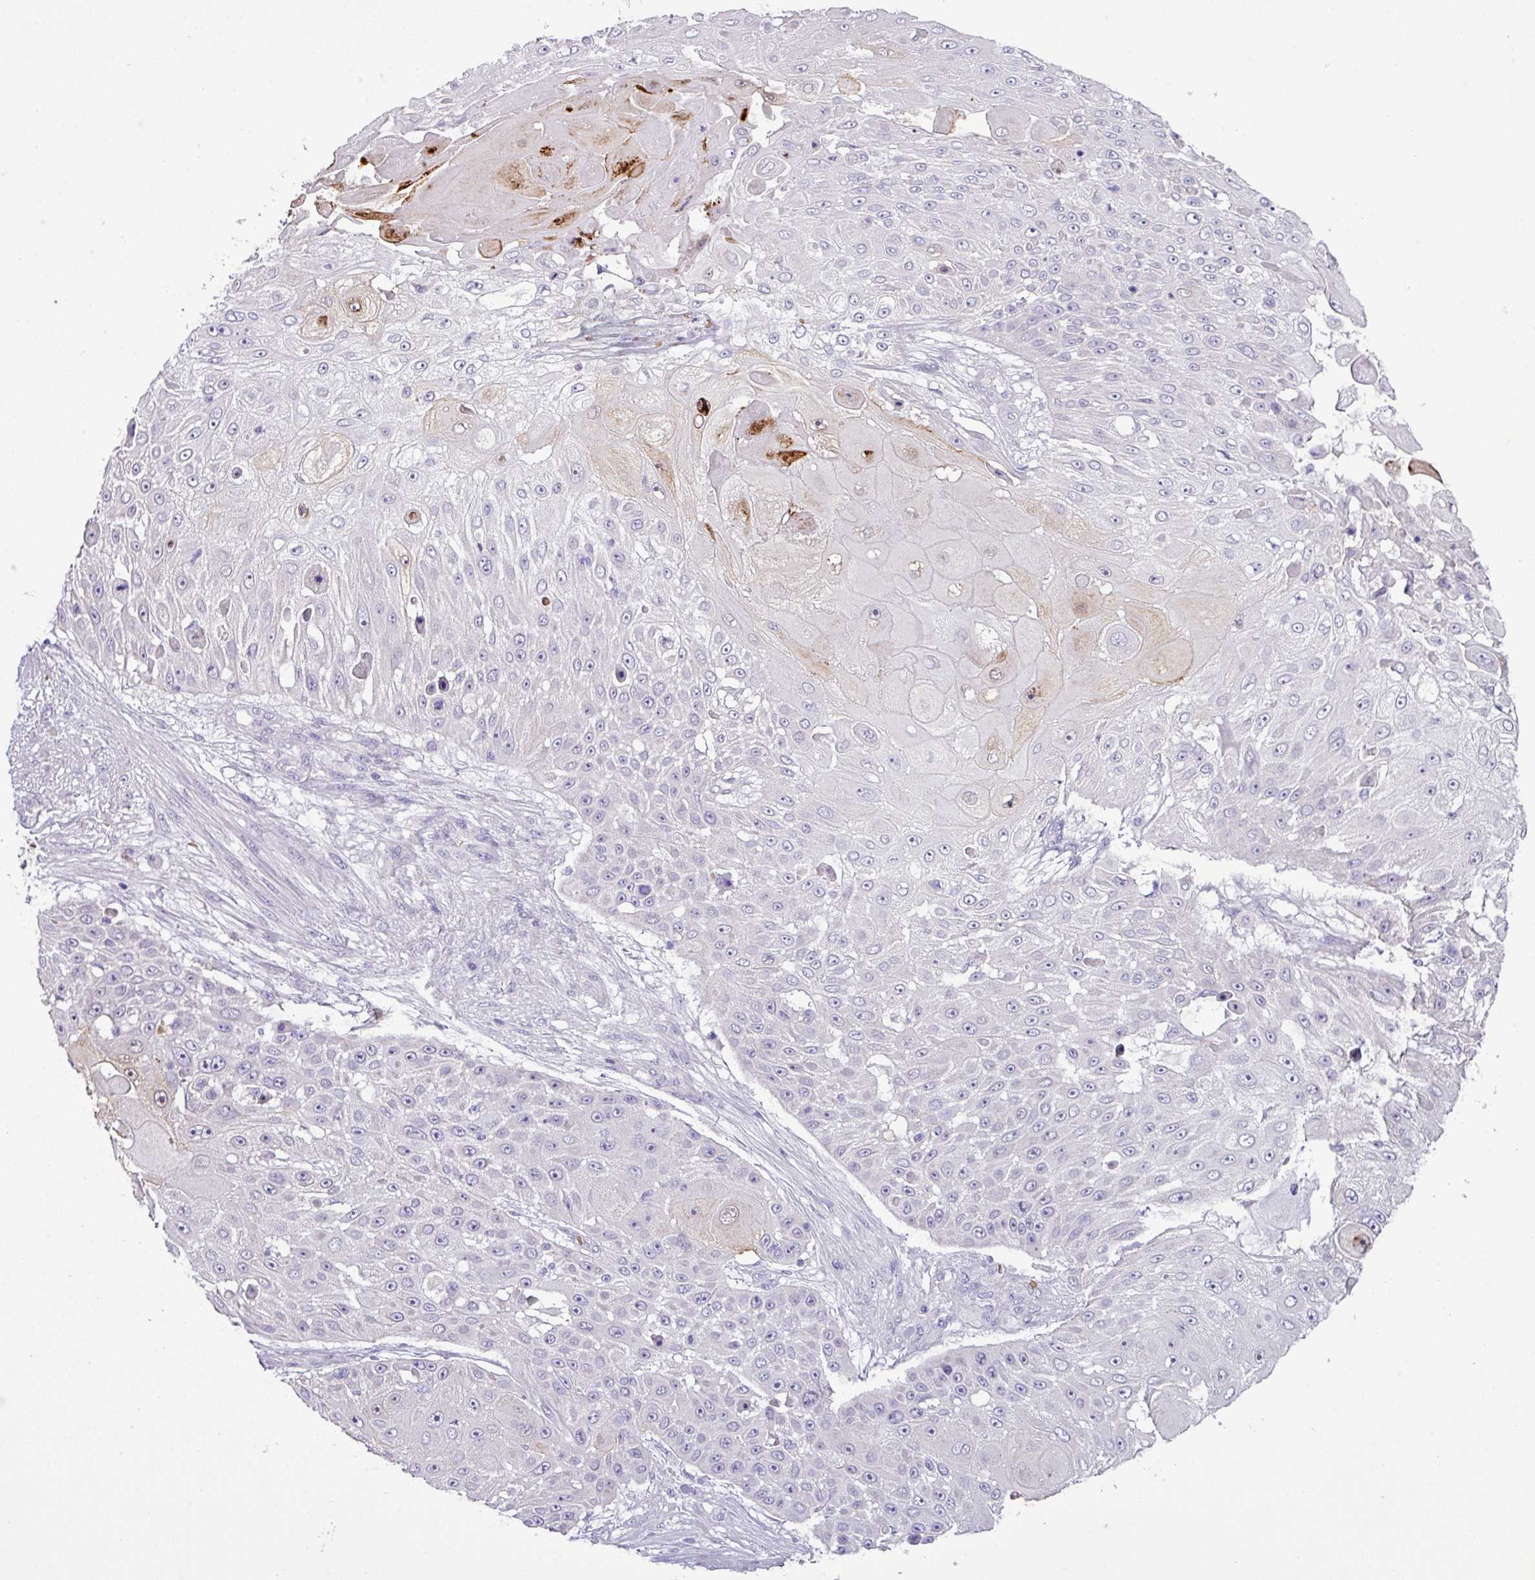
{"staining": {"intensity": "negative", "quantity": "none", "location": "none"}, "tissue": "skin cancer", "cell_type": "Tumor cells", "image_type": "cancer", "snomed": [{"axis": "morphology", "description": "Squamous cell carcinoma, NOS"}, {"axis": "topography", "description": "Skin"}], "caption": "Skin cancer stained for a protein using IHC demonstrates no positivity tumor cells.", "gene": "MGAT4B", "patient": {"sex": "female", "age": 86}}